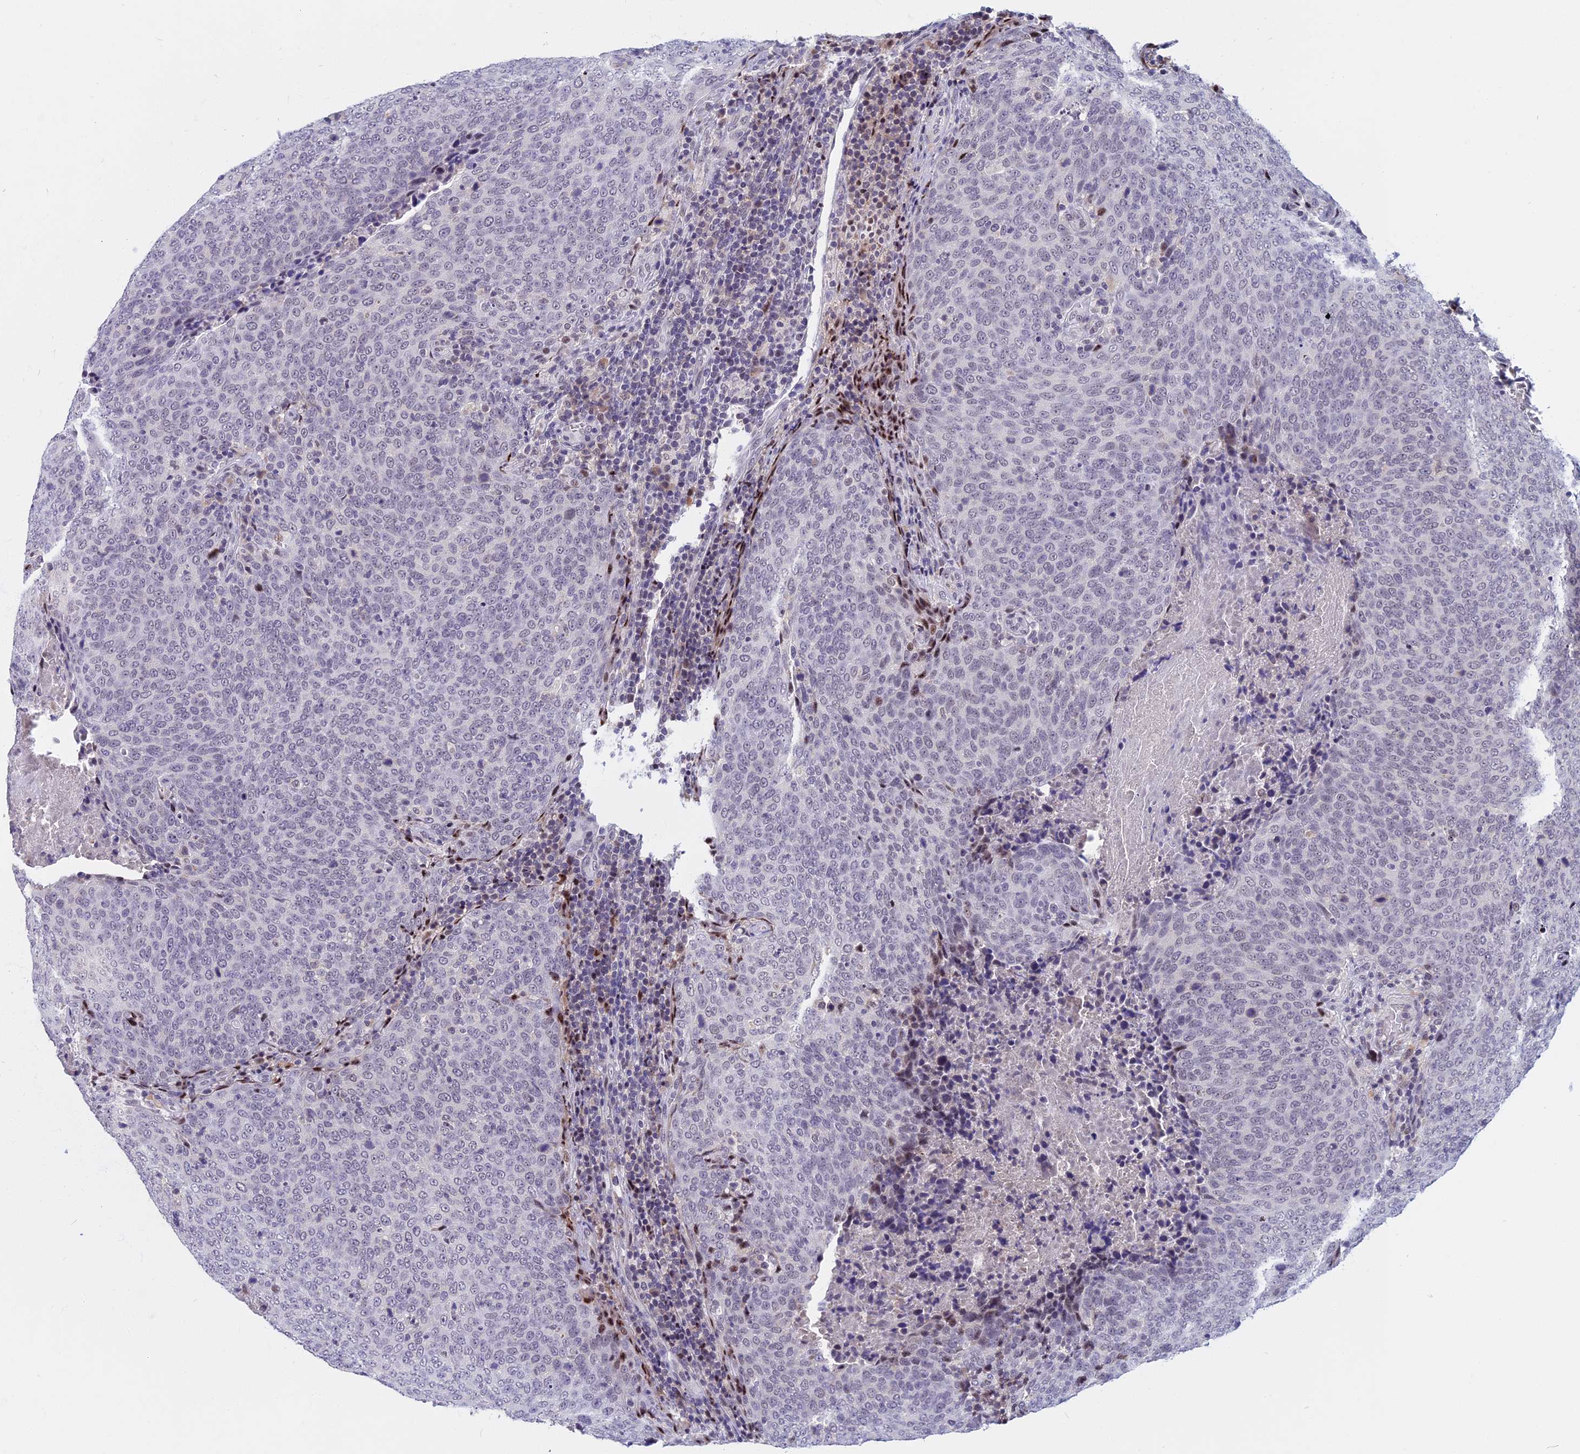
{"staining": {"intensity": "negative", "quantity": "none", "location": "none"}, "tissue": "head and neck cancer", "cell_type": "Tumor cells", "image_type": "cancer", "snomed": [{"axis": "morphology", "description": "Squamous cell carcinoma, NOS"}, {"axis": "morphology", "description": "Squamous cell carcinoma, metastatic, NOS"}, {"axis": "topography", "description": "Lymph node"}, {"axis": "topography", "description": "Head-Neck"}], "caption": "An immunohistochemistry (IHC) micrograph of head and neck metastatic squamous cell carcinoma is shown. There is no staining in tumor cells of head and neck metastatic squamous cell carcinoma.", "gene": "CDC7", "patient": {"sex": "male", "age": 62}}